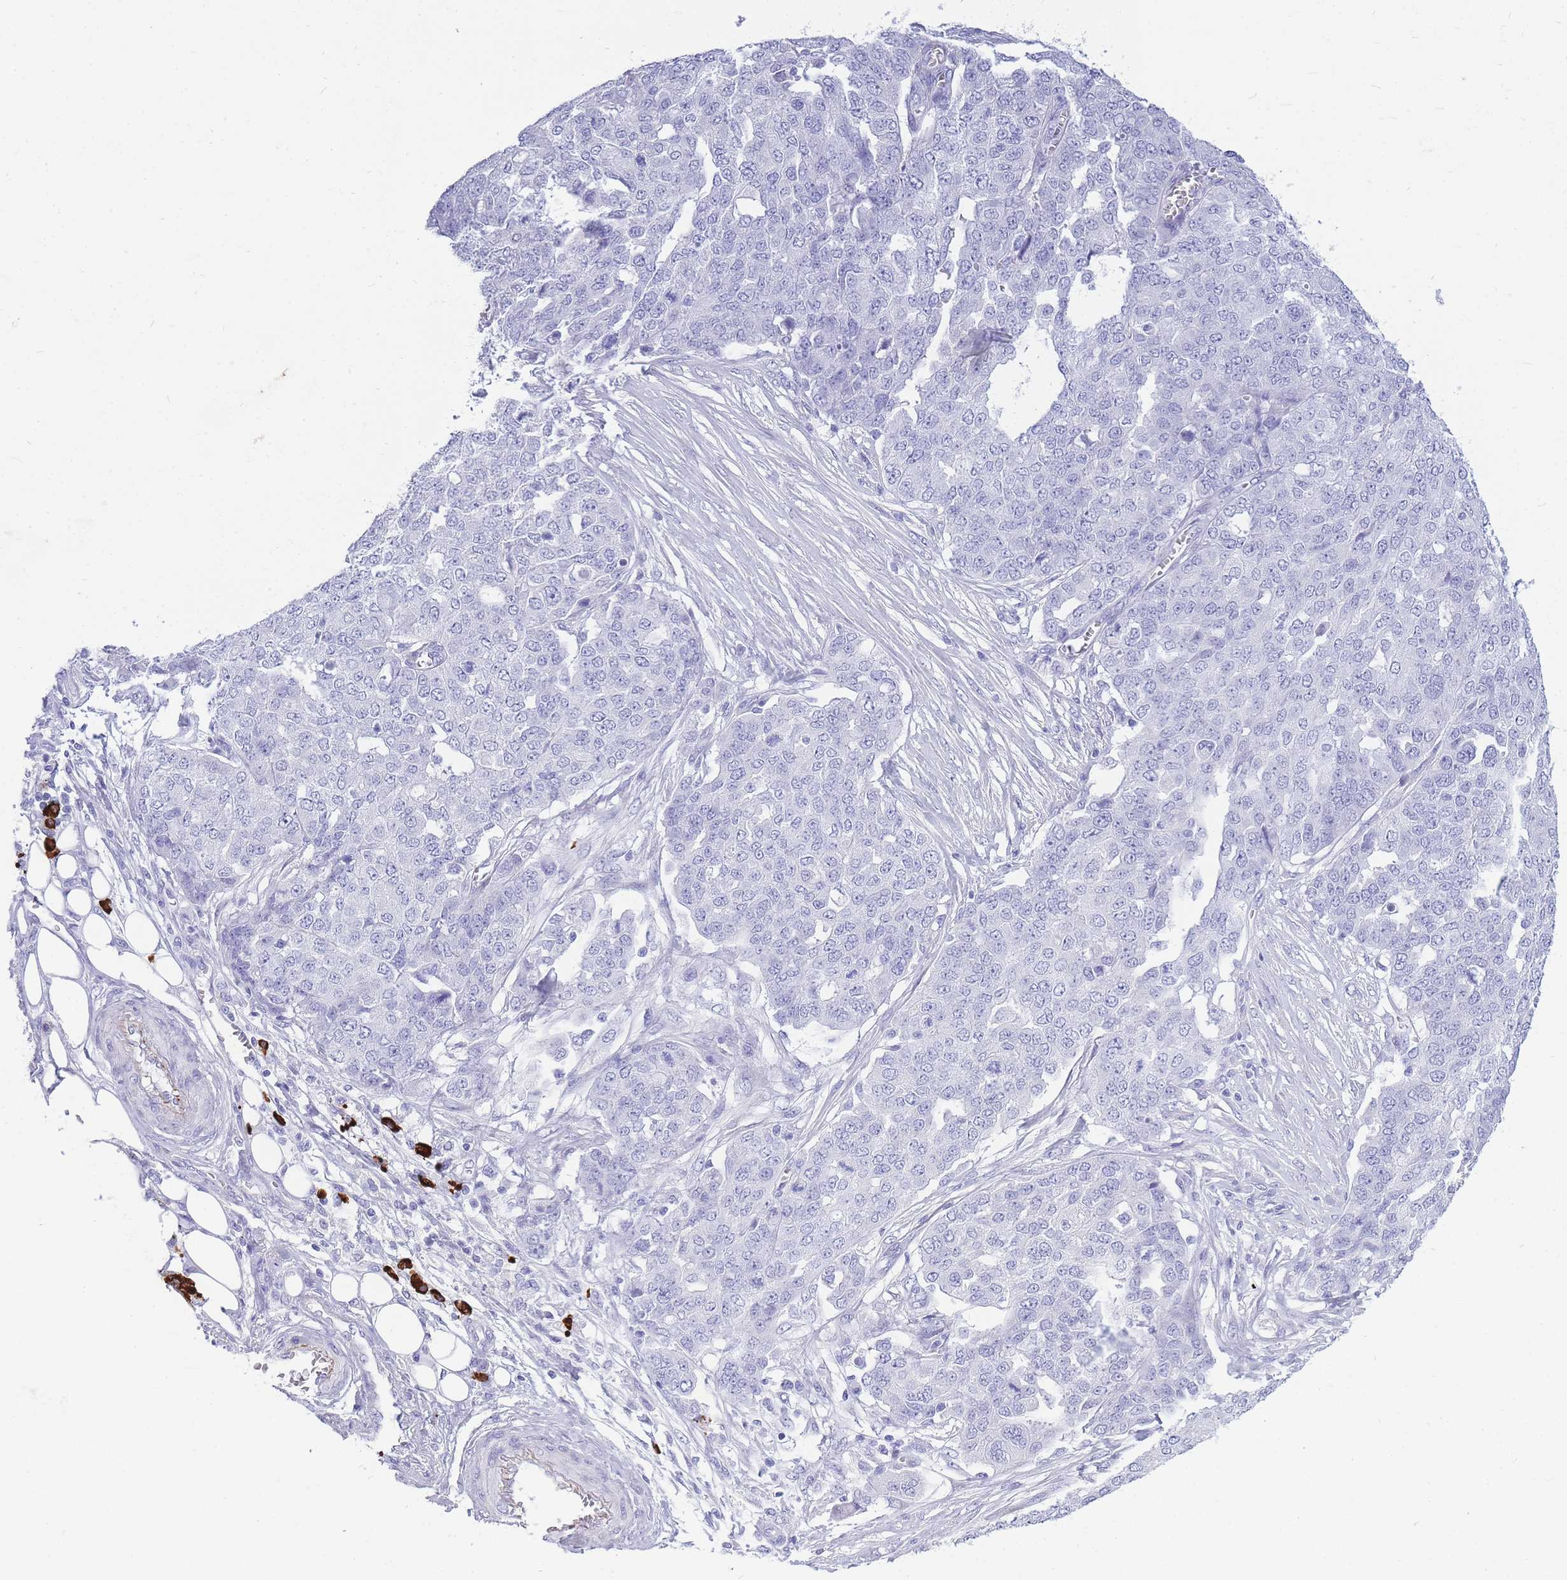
{"staining": {"intensity": "negative", "quantity": "none", "location": "none"}, "tissue": "ovarian cancer", "cell_type": "Tumor cells", "image_type": "cancer", "snomed": [{"axis": "morphology", "description": "Cystadenocarcinoma, serous, NOS"}, {"axis": "topography", "description": "Soft tissue"}, {"axis": "topography", "description": "Ovary"}], "caption": "A micrograph of serous cystadenocarcinoma (ovarian) stained for a protein reveals no brown staining in tumor cells.", "gene": "ZFP62", "patient": {"sex": "female", "age": 57}}